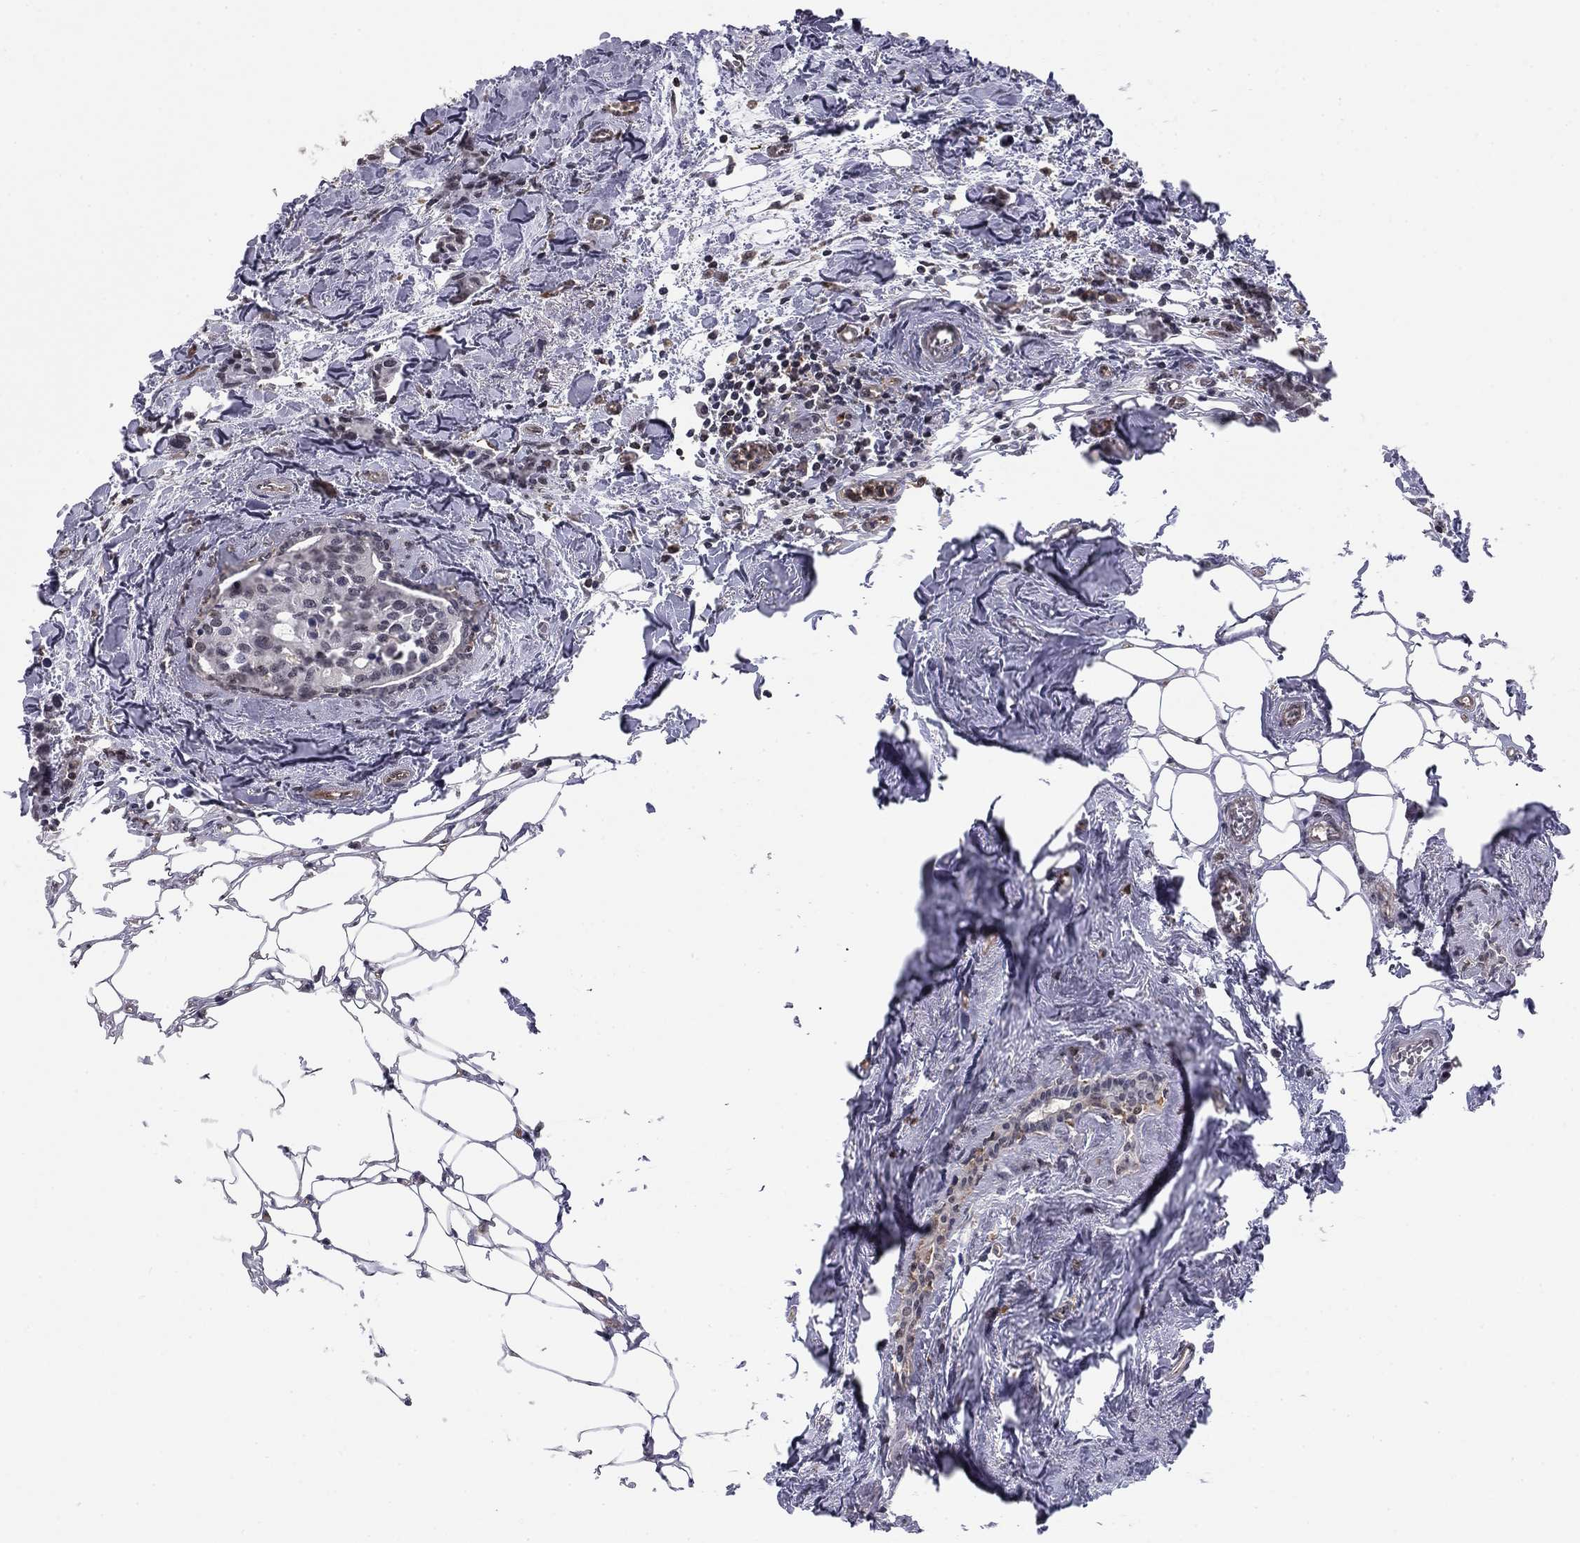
{"staining": {"intensity": "negative", "quantity": "none", "location": "none"}, "tissue": "breast cancer", "cell_type": "Tumor cells", "image_type": "cancer", "snomed": [{"axis": "morphology", "description": "Duct carcinoma"}, {"axis": "topography", "description": "Breast"}], "caption": "A photomicrograph of breast cancer (invasive ductal carcinoma) stained for a protein reveals no brown staining in tumor cells. (Stains: DAB IHC with hematoxylin counter stain, Microscopy: brightfield microscopy at high magnification).", "gene": "PLCB2", "patient": {"sex": "female", "age": 83}}